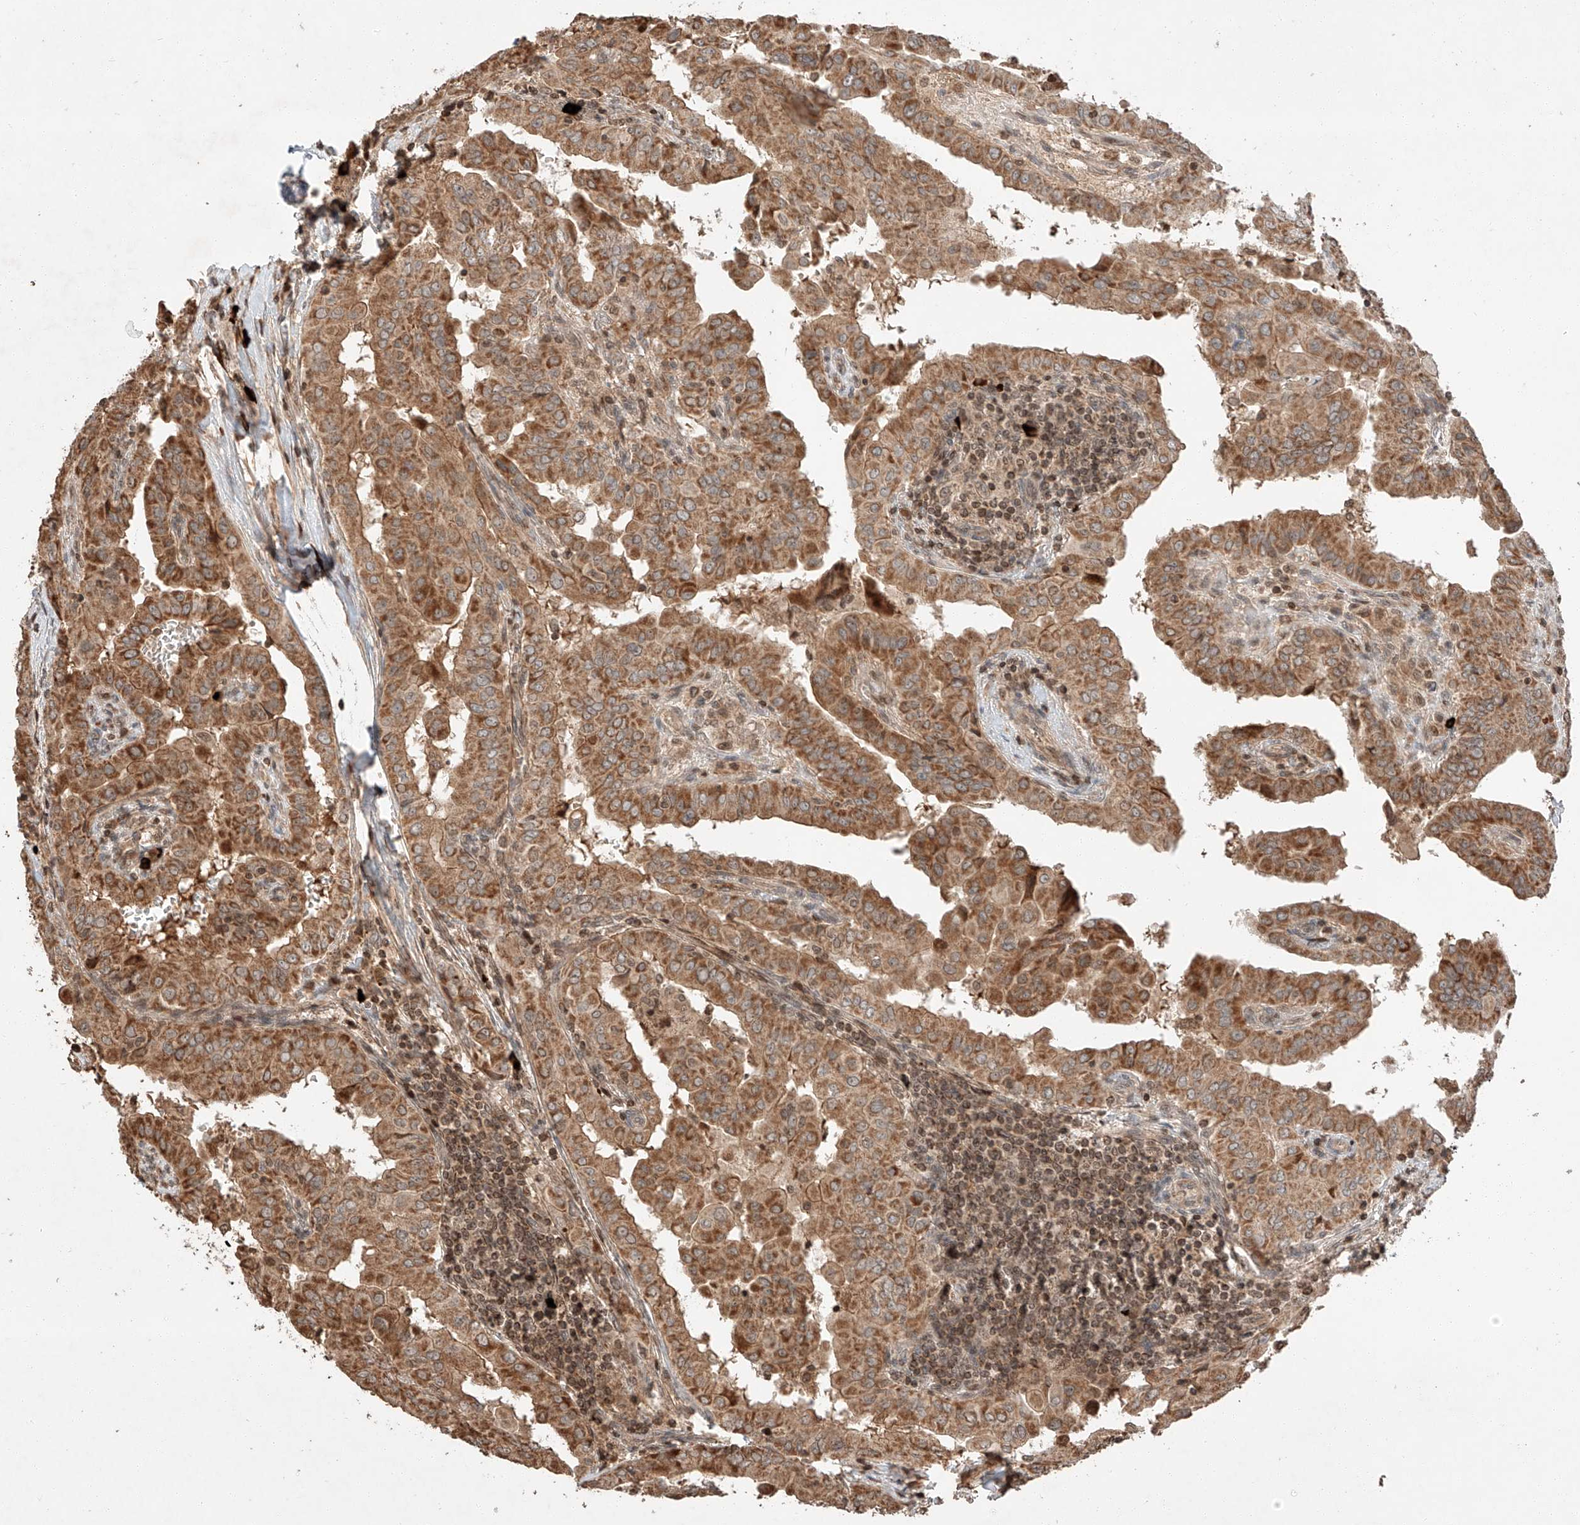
{"staining": {"intensity": "moderate", "quantity": ">75%", "location": "cytoplasmic/membranous"}, "tissue": "thyroid cancer", "cell_type": "Tumor cells", "image_type": "cancer", "snomed": [{"axis": "morphology", "description": "Papillary adenocarcinoma, NOS"}, {"axis": "topography", "description": "Thyroid gland"}], "caption": "Thyroid cancer (papillary adenocarcinoma) stained with a protein marker displays moderate staining in tumor cells.", "gene": "ARHGAP33", "patient": {"sex": "male", "age": 33}}